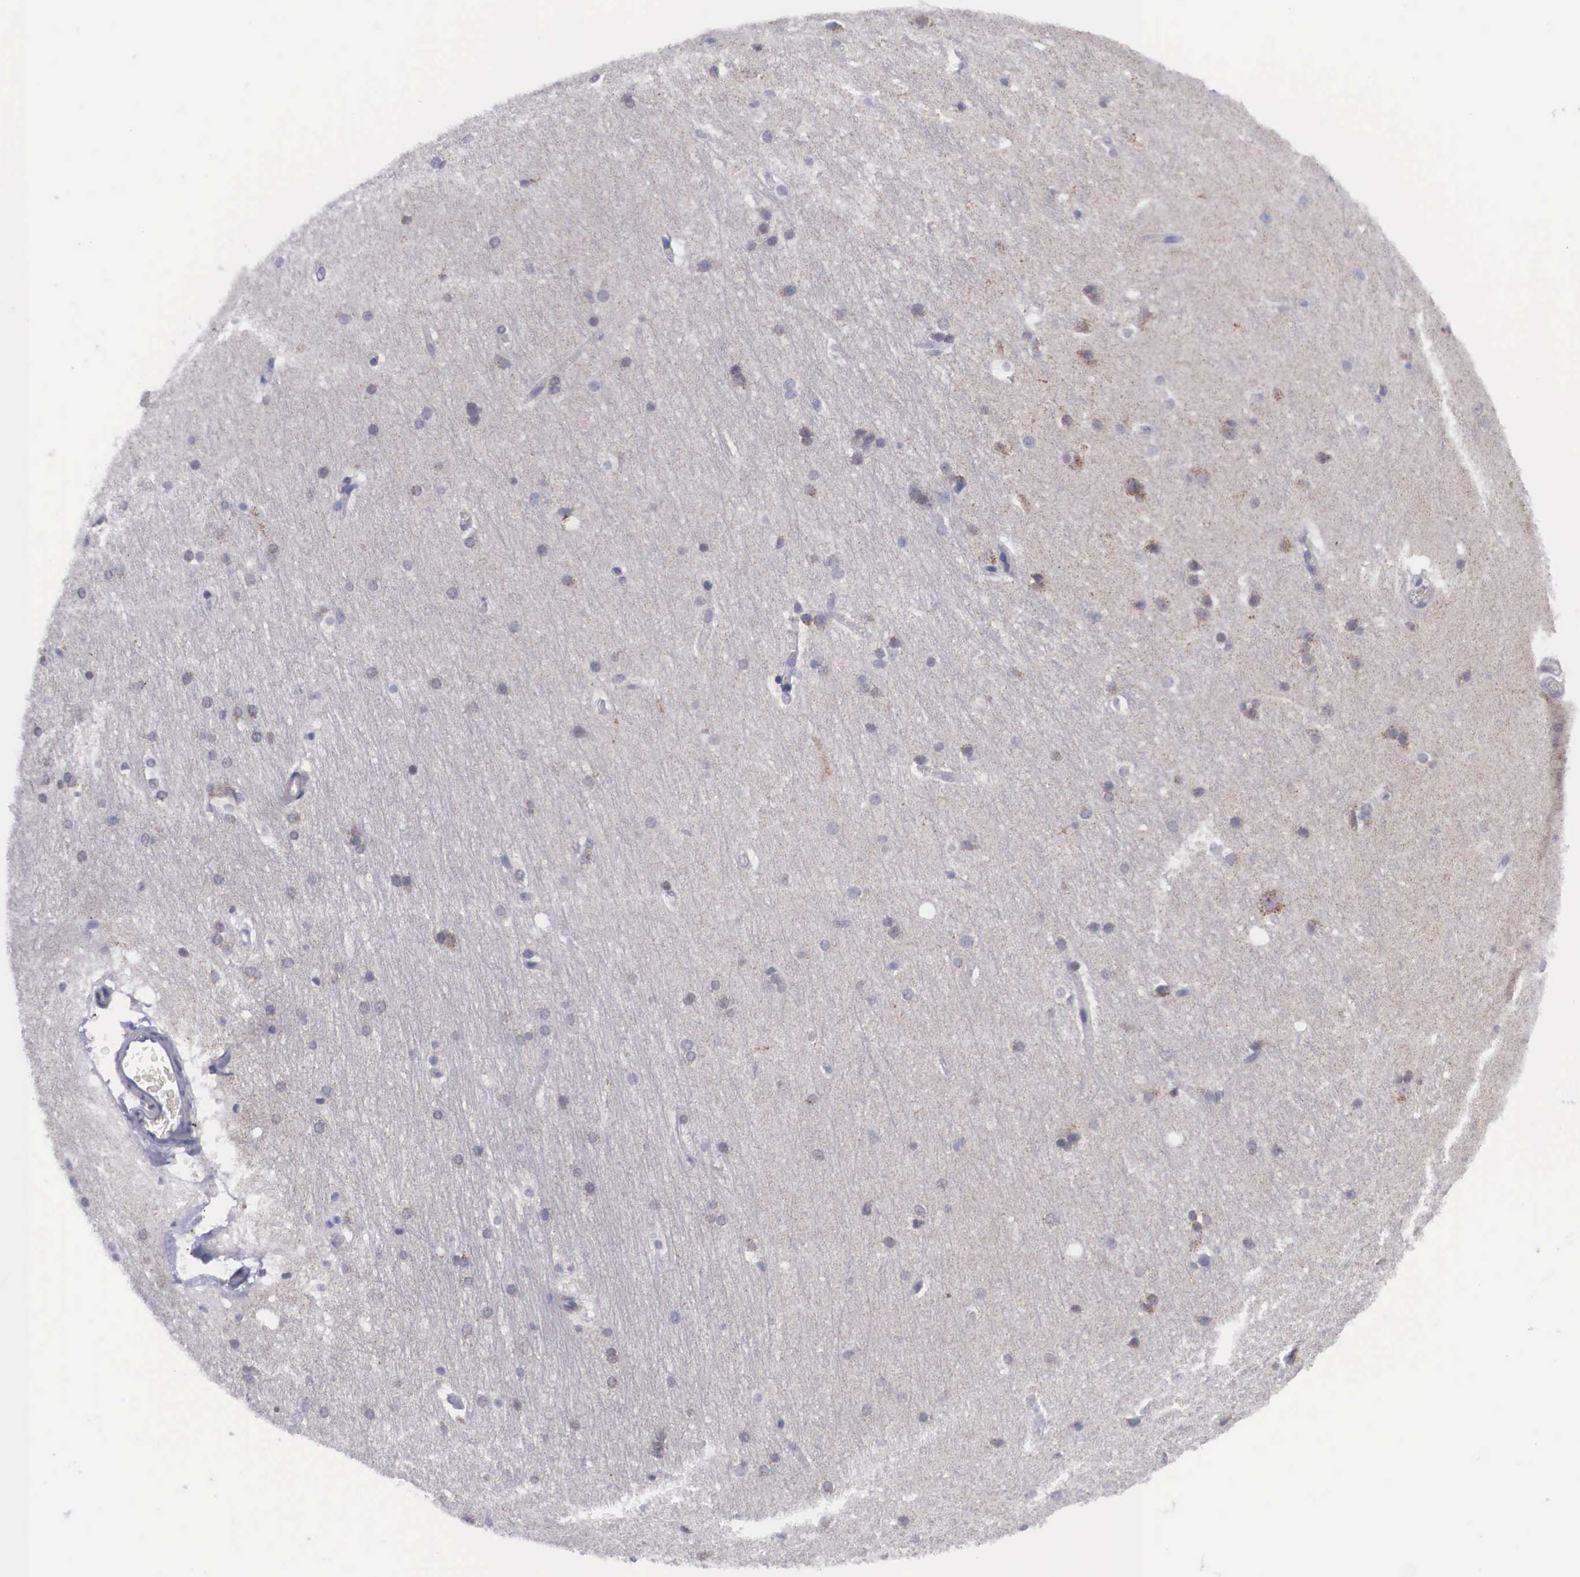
{"staining": {"intensity": "negative", "quantity": "none", "location": "none"}, "tissue": "cerebral cortex", "cell_type": "Endothelial cells", "image_type": "normal", "snomed": [{"axis": "morphology", "description": "Normal tissue, NOS"}, {"axis": "topography", "description": "Cerebral cortex"}, {"axis": "topography", "description": "Hippocampus"}], "caption": "Cerebral cortex stained for a protein using immunohistochemistry demonstrates no positivity endothelial cells.", "gene": "SOX11", "patient": {"sex": "female", "age": 19}}